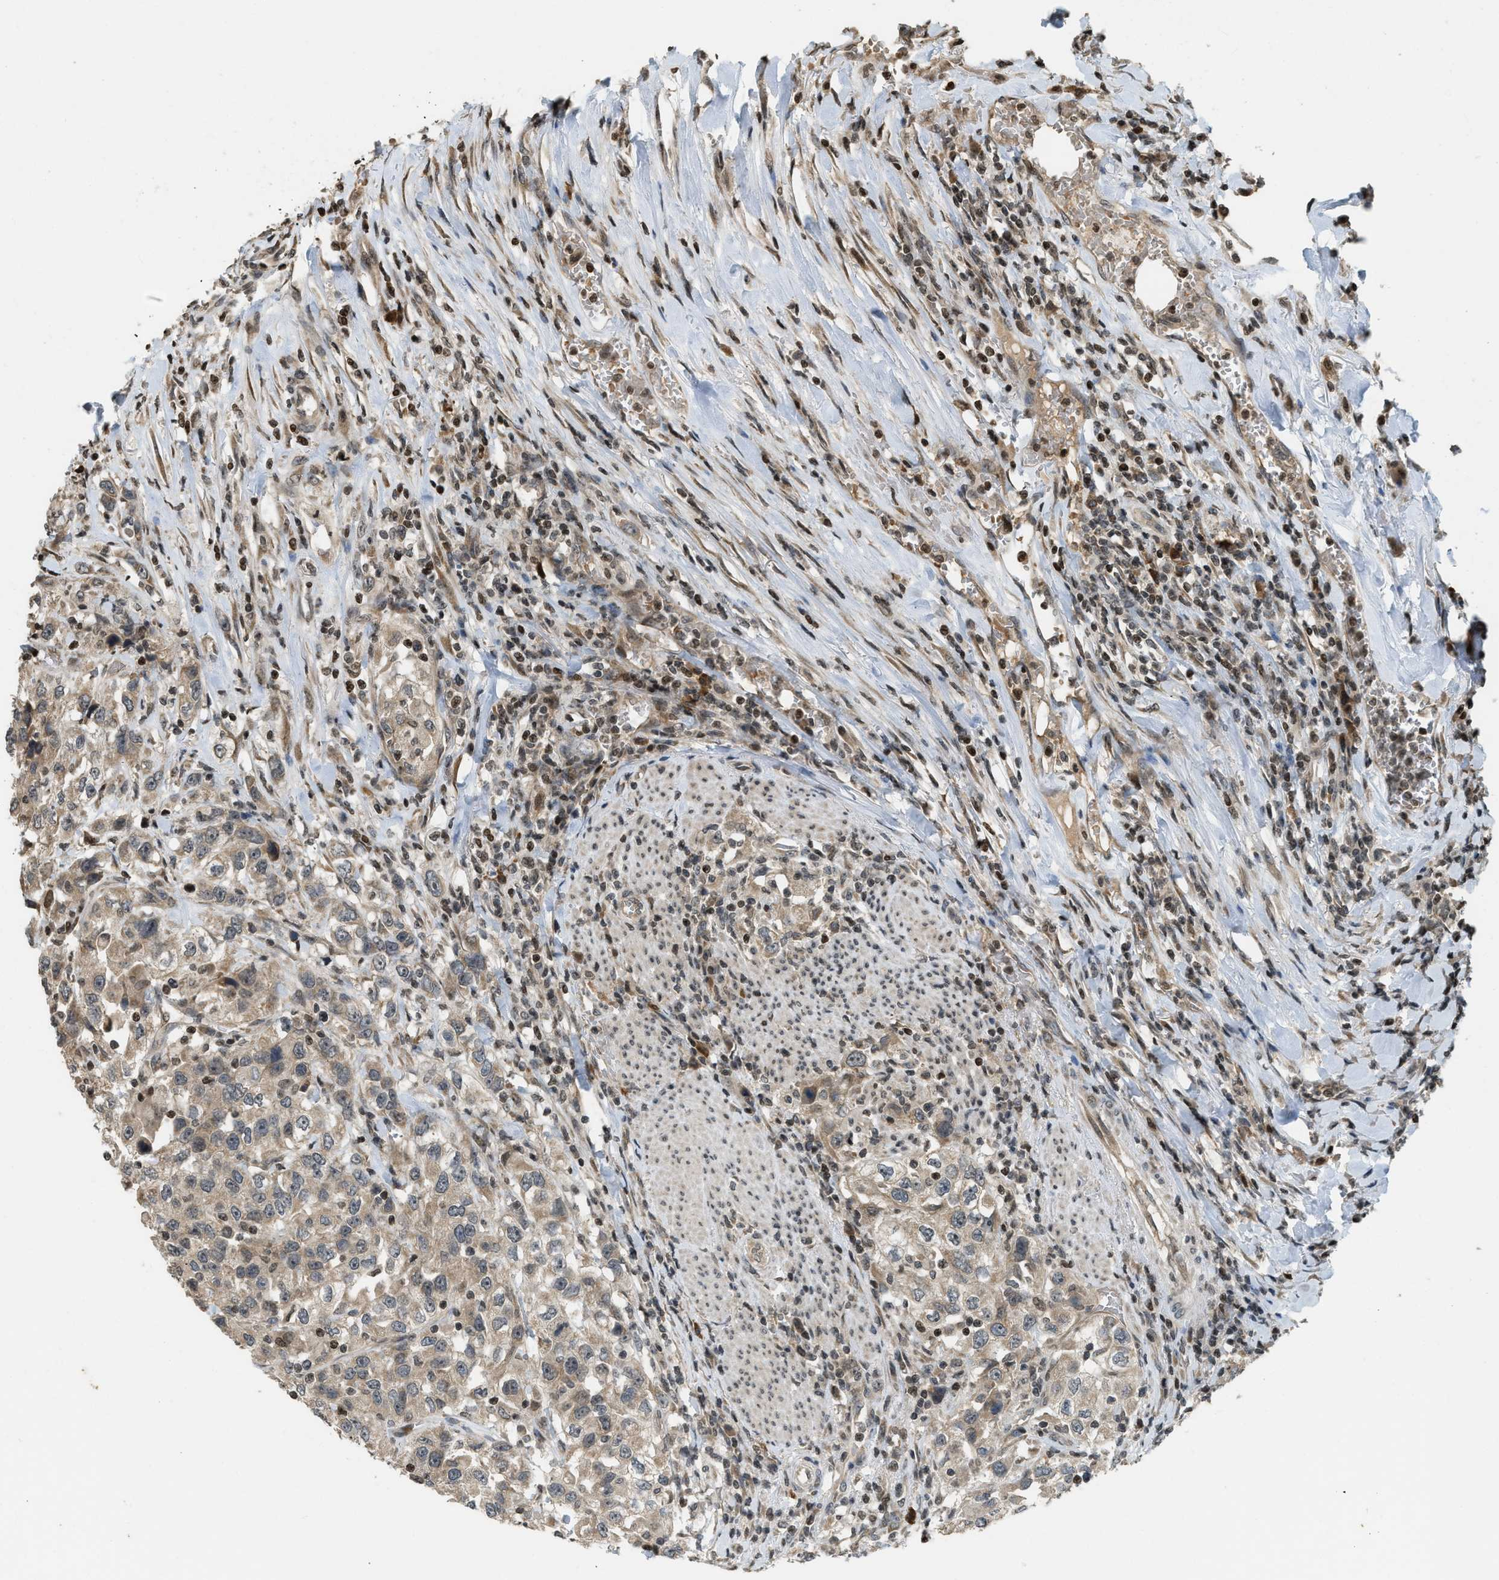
{"staining": {"intensity": "moderate", "quantity": ">75%", "location": "cytoplasmic/membranous"}, "tissue": "urothelial cancer", "cell_type": "Tumor cells", "image_type": "cancer", "snomed": [{"axis": "morphology", "description": "Urothelial carcinoma, High grade"}, {"axis": "topography", "description": "Urinary bladder"}], "caption": "Urothelial cancer stained with a brown dye reveals moderate cytoplasmic/membranous positive expression in approximately >75% of tumor cells.", "gene": "SIAH1", "patient": {"sex": "female", "age": 80}}